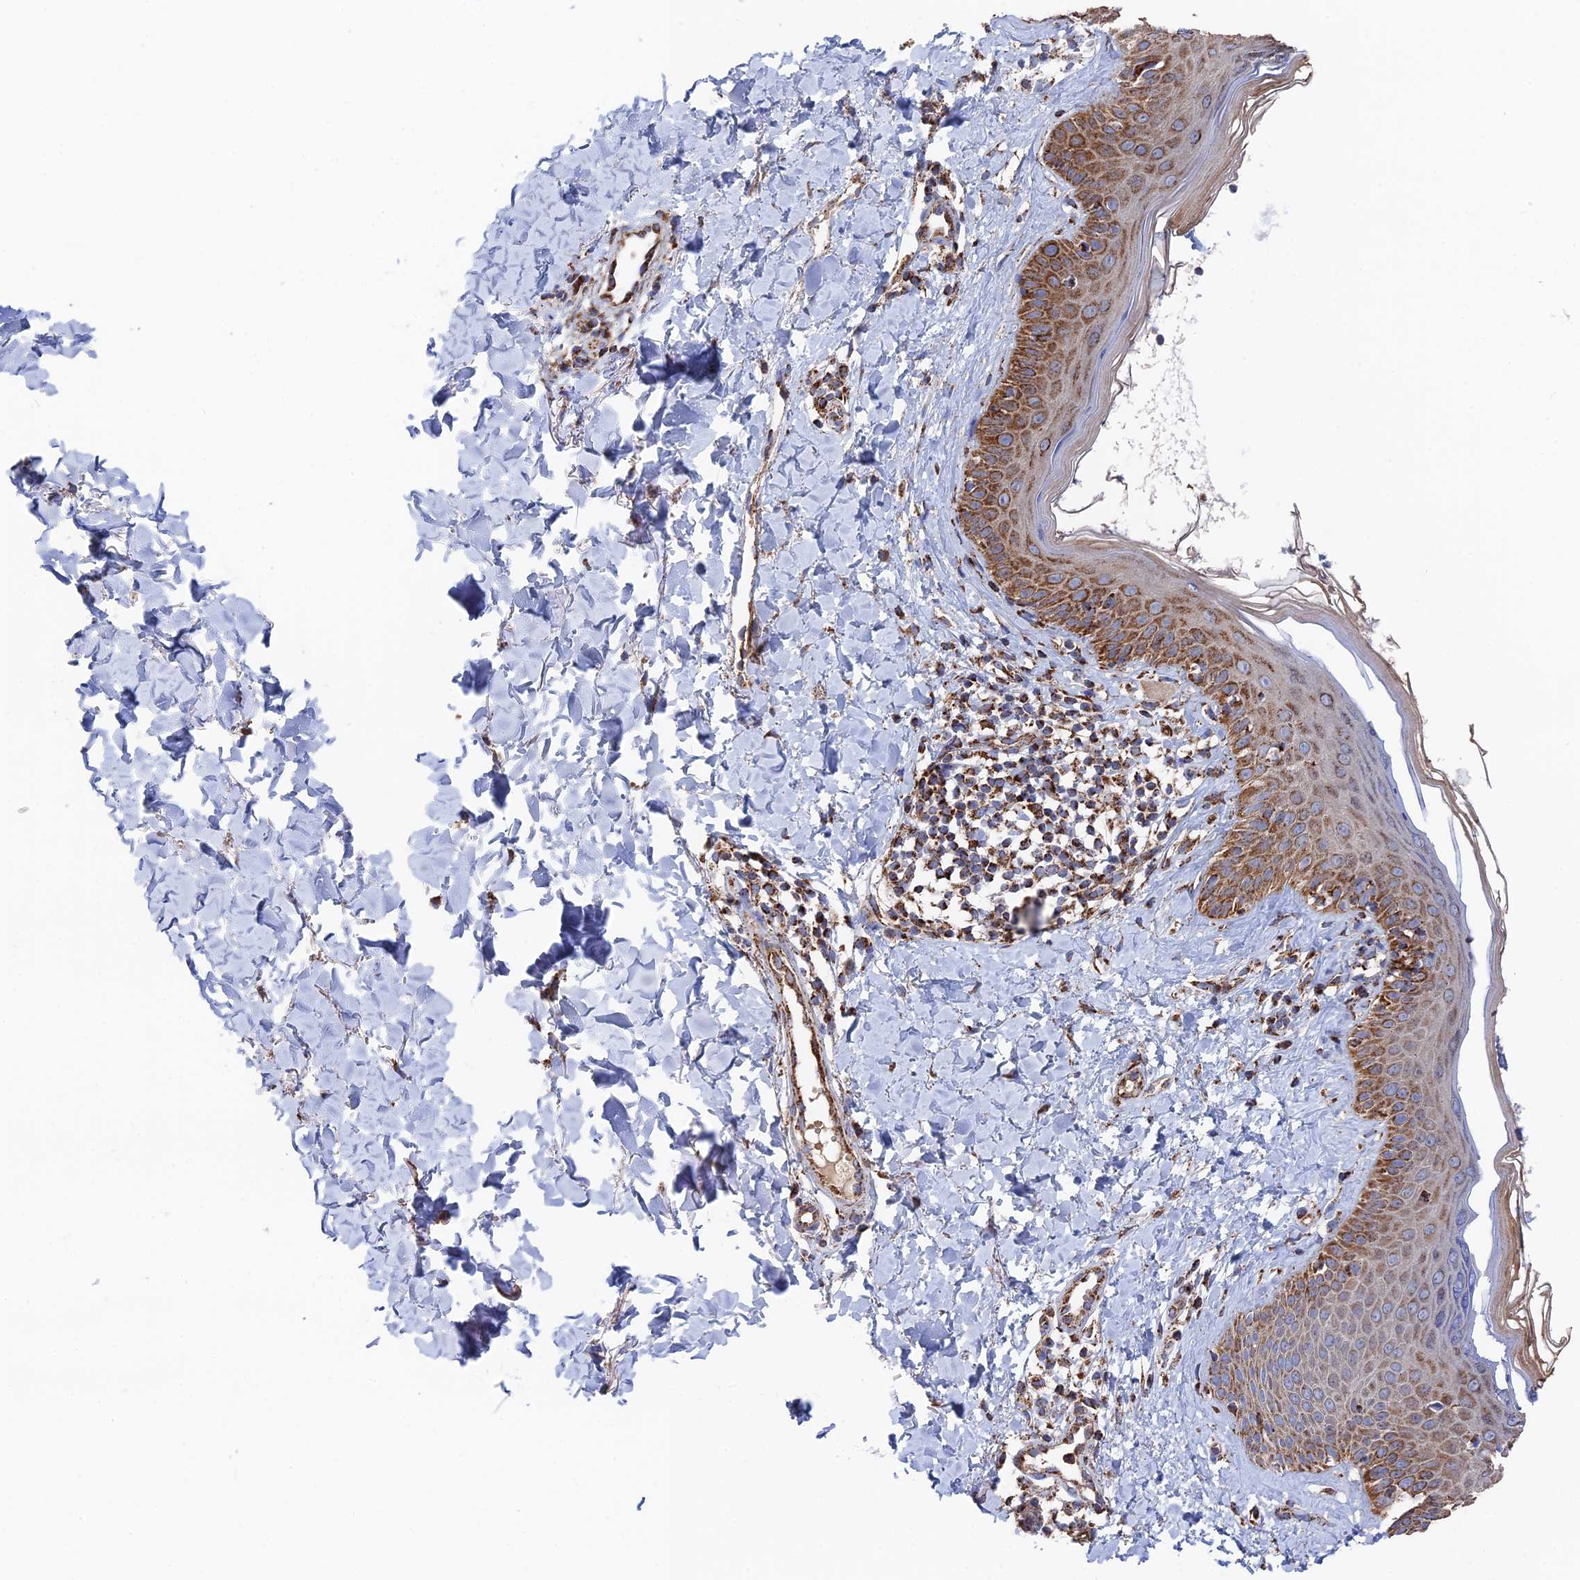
{"staining": {"intensity": "weak", "quantity": ">75%", "location": "cytoplasmic/membranous"}, "tissue": "skin", "cell_type": "Fibroblasts", "image_type": "normal", "snomed": [{"axis": "morphology", "description": "Normal tissue, NOS"}, {"axis": "topography", "description": "Skin"}], "caption": "A brown stain shows weak cytoplasmic/membranous staining of a protein in fibroblasts of benign human skin. Ihc stains the protein in brown and the nuclei are stained blue.", "gene": "HAUS8", "patient": {"sex": "male", "age": 52}}